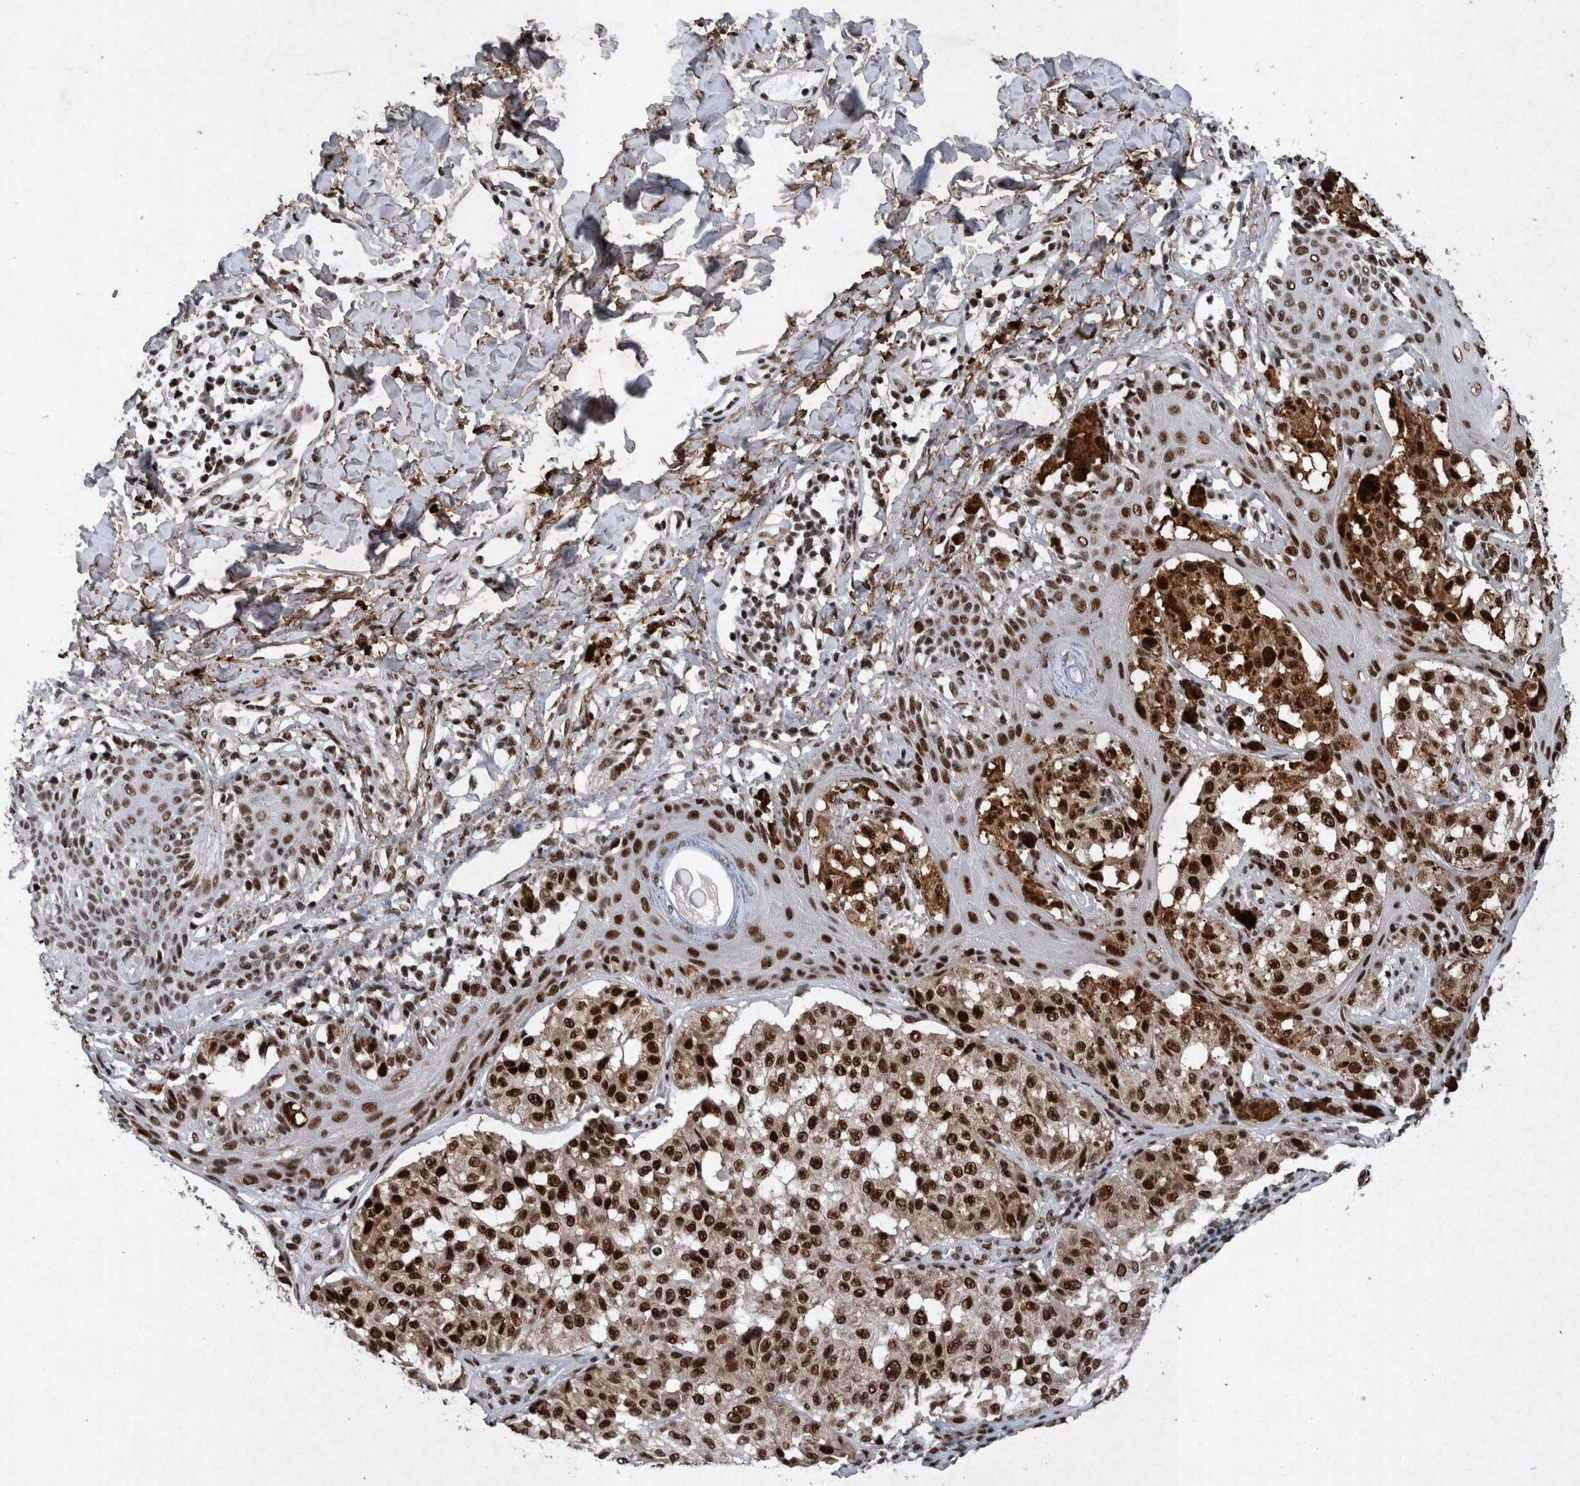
{"staining": {"intensity": "strong", "quantity": ">75%", "location": "nuclear"}, "tissue": "melanoma", "cell_type": "Tumor cells", "image_type": "cancer", "snomed": [{"axis": "morphology", "description": "Malignant melanoma, NOS"}, {"axis": "topography", "description": "Skin"}], "caption": "A high-resolution photomicrograph shows IHC staining of malignant melanoma, which reveals strong nuclear expression in approximately >75% of tumor cells.", "gene": "TAF10", "patient": {"sex": "female", "age": 46}}